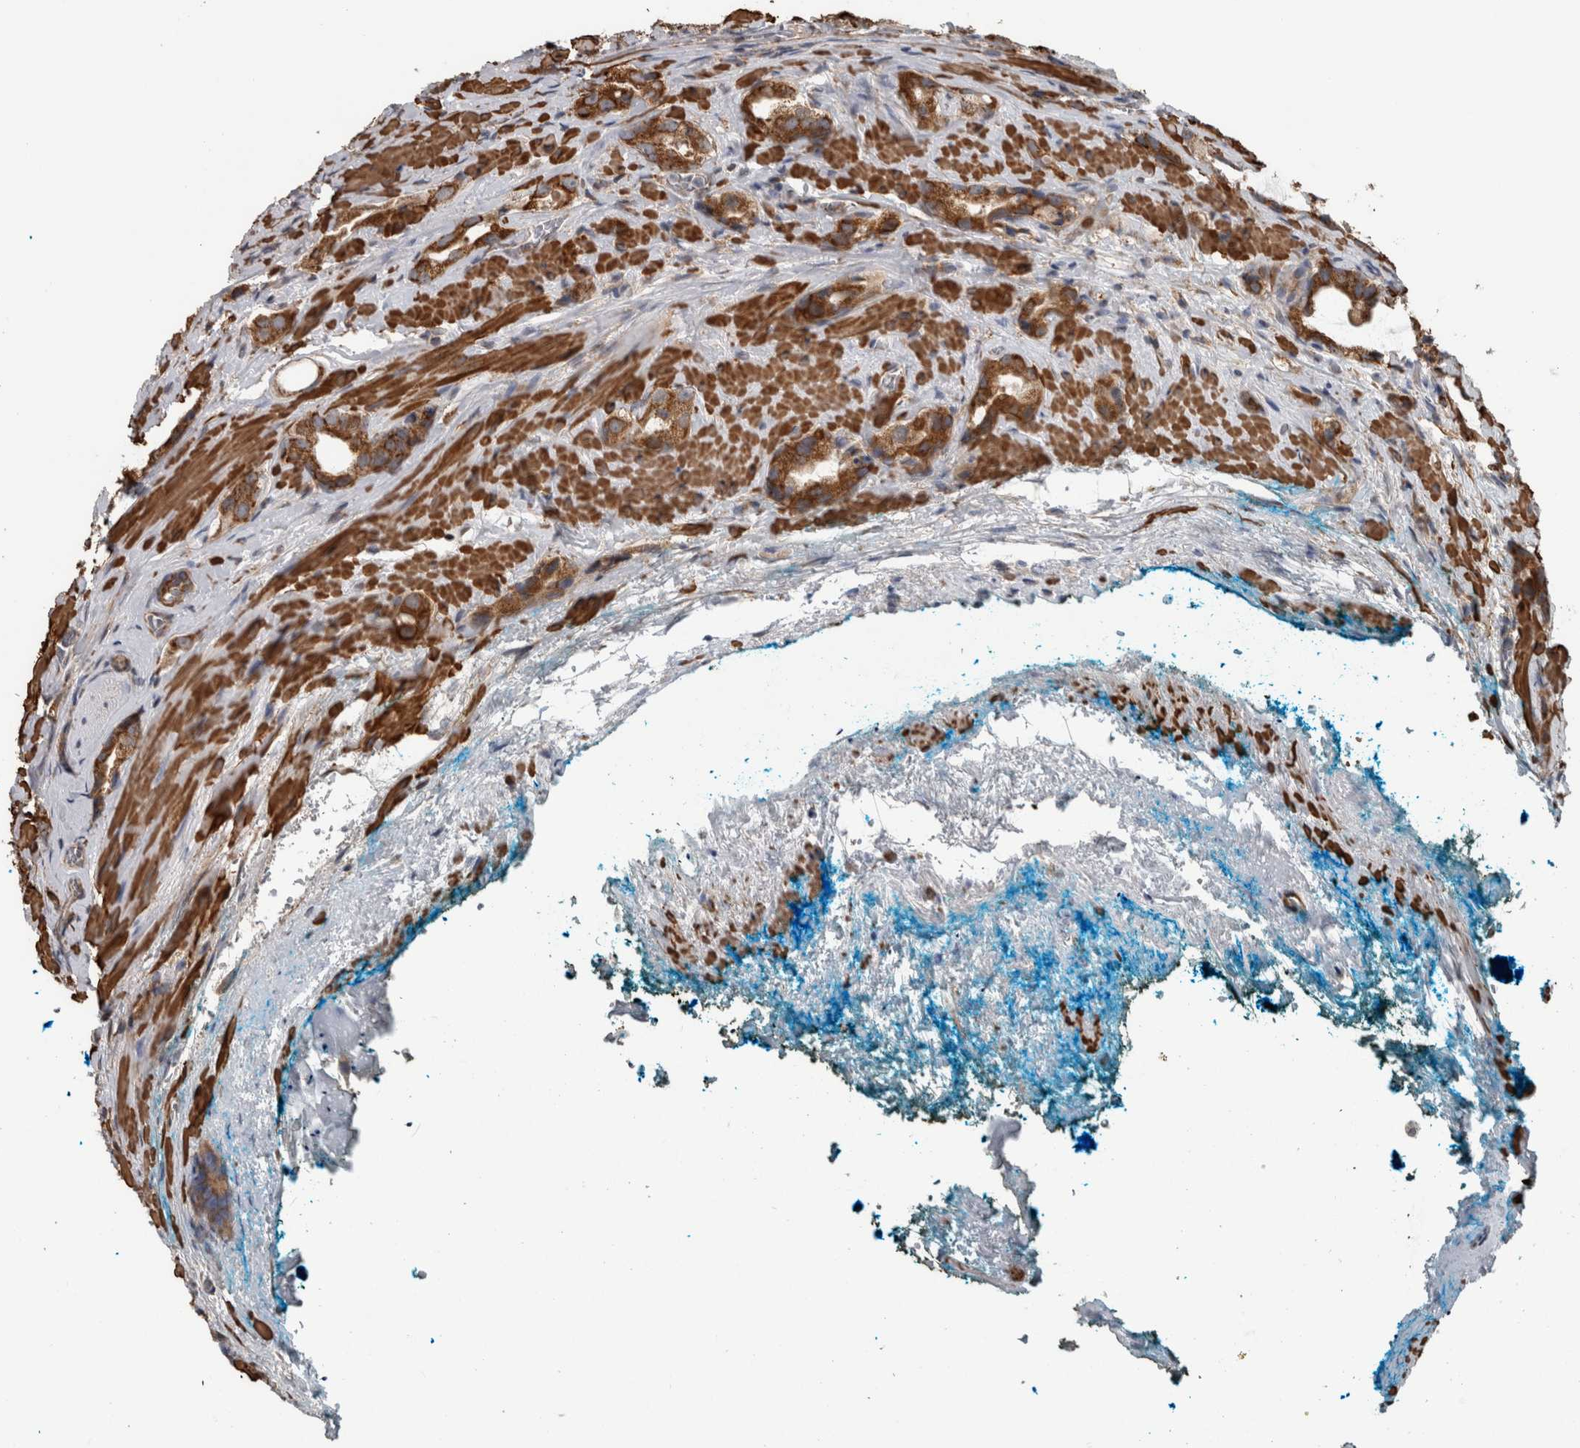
{"staining": {"intensity": "strong", "quantity": ">75%", "location": "cytoplasmic/membranous"}, "tissue": "prostate cancer", "cell_type": "Tumor cells", "image_type": "cancer", "snomed": [{"axis": "morphology", "description": "Adenocarcinoma, High grade"}, {"axis": "topography", "description": "Prostate"}], "caption": "High-magnification brightfield microscopy of prostate high-grade adenocarcinoma stained with DAB (brown) and counterstained with hematoxylin (blue). tumor cells exhibit strong cytoplasmic/membranous staining is identified in about>75% of cells. (DAB IHC, brown staining for protein, blue staining for nuclei).", "gene": "ARMC1", "patient": {"sex": "male", "age": 63}}